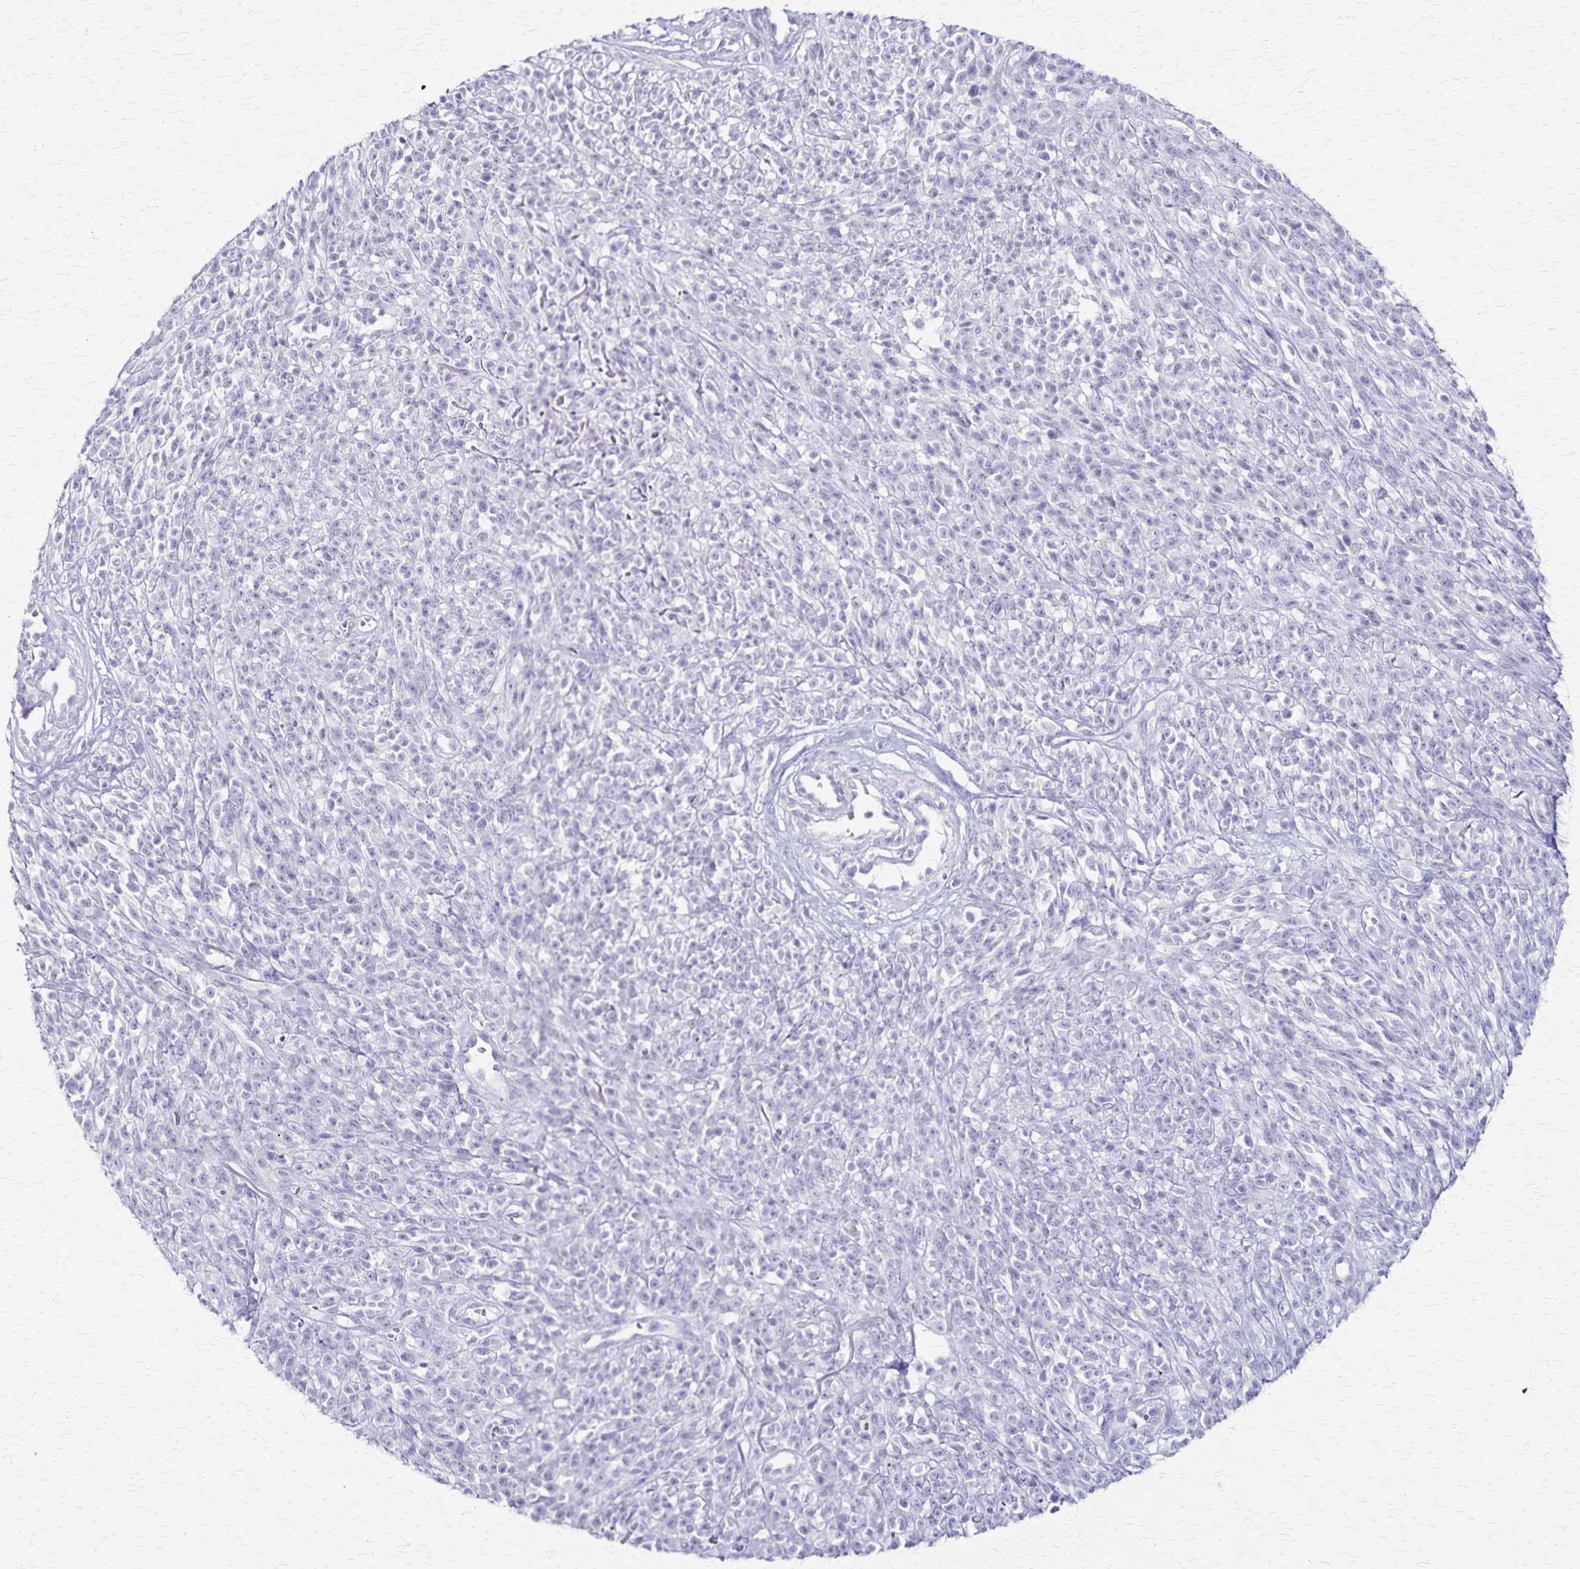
{"staining": {"intensity": "negative", "quantity": "none", "location": "none"}, "tissue": "melanoma", "cell_type": "Tumor cells", "image_type": "cancer", "snomed": [{"axis": "morphology", "description": "Malignant melanoma, NOS"}, {"axis": "topography", "description": "Skin"}, {"axis": "topography", "description": "Skin of trunk"}], "caption": "DAB (3,3'-diaminobenzidine) immunohistochemical staining of melanoma exhibits no significant staining in tumor cells.", "gene": "RASL10B", "patient": {"sex": "male", "age": 74}}